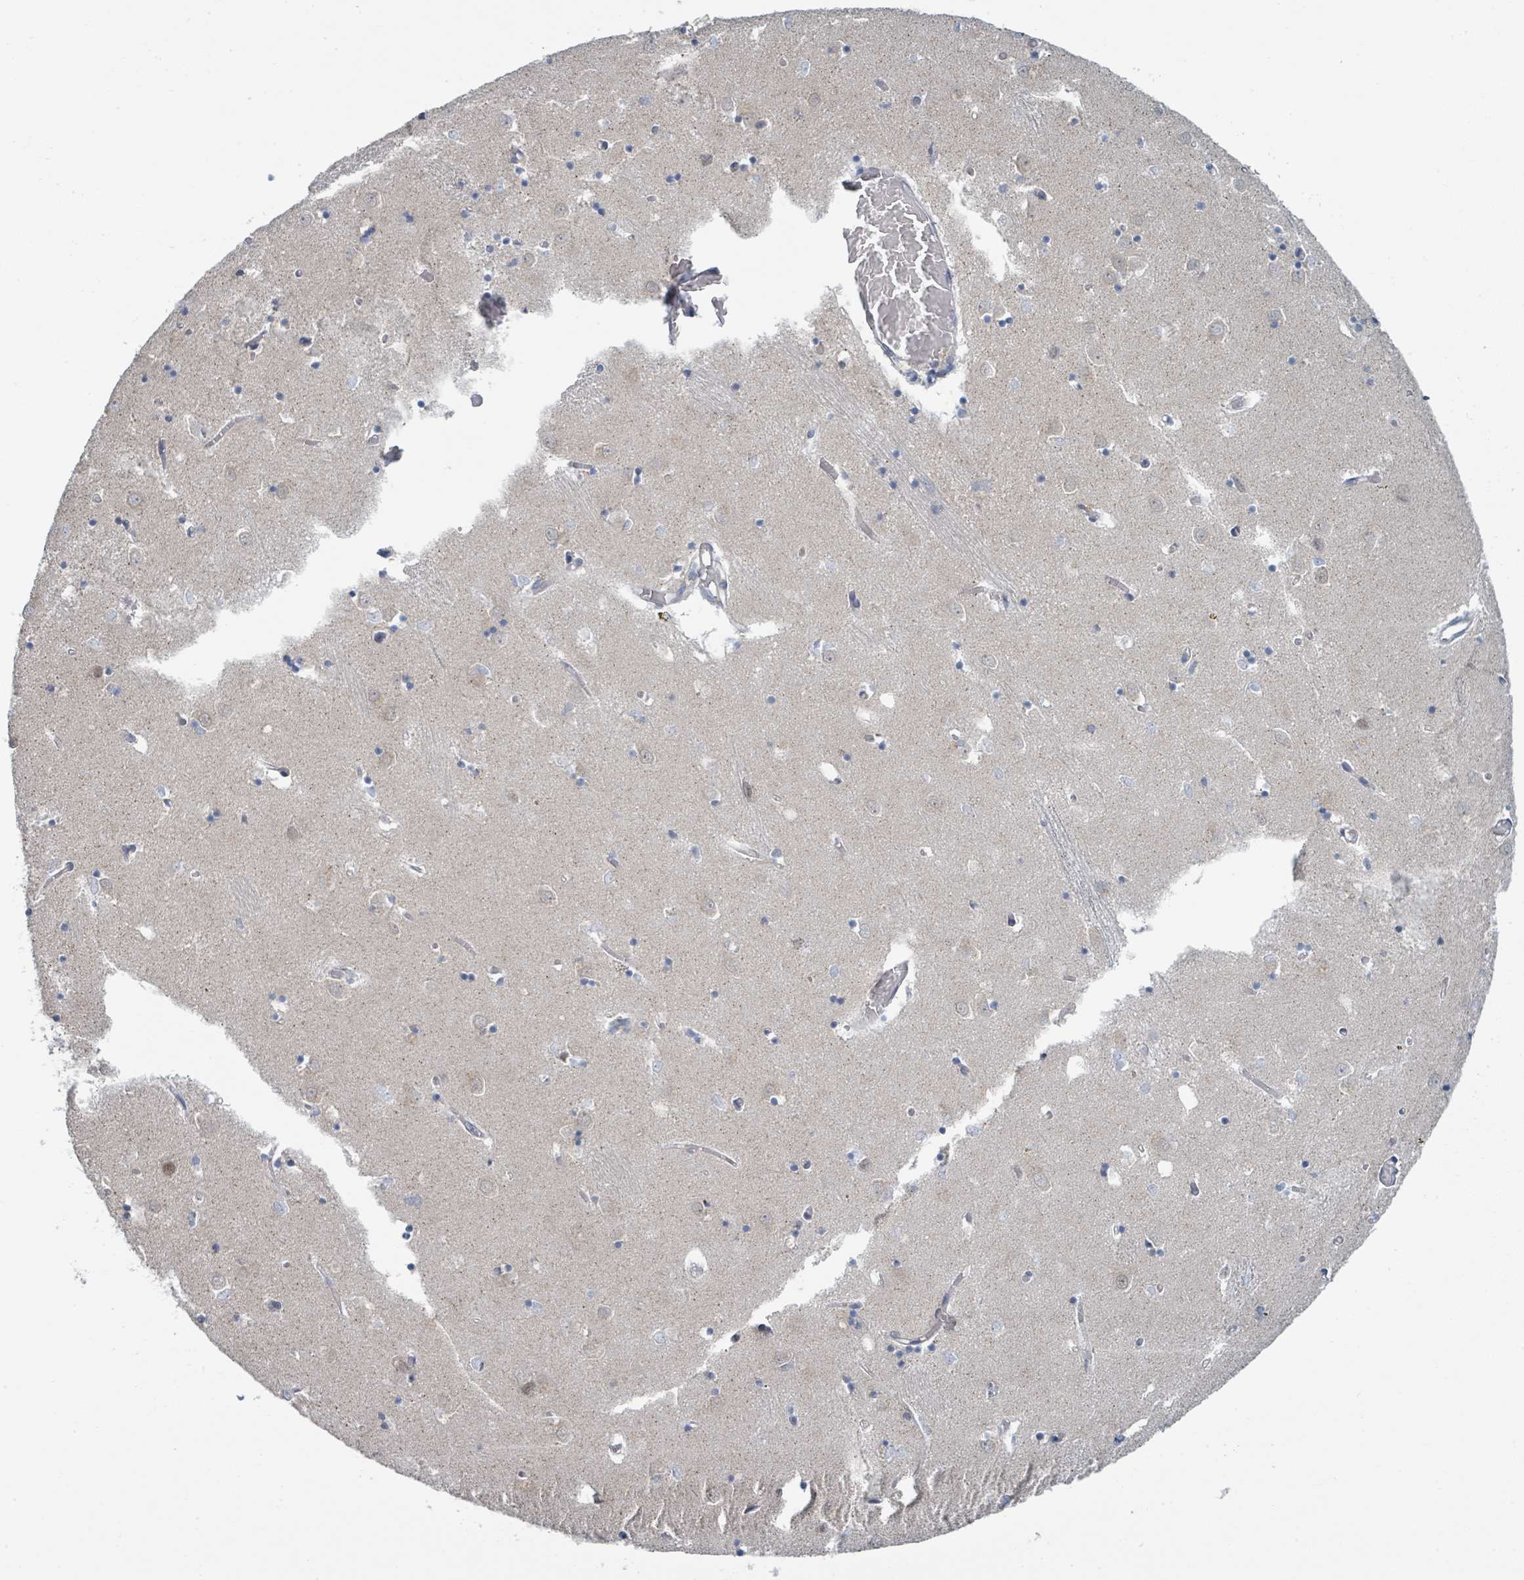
{"staining": {"intensity": "negative", "quantity": "none", "location": "none"}, "tissue": "caudate", "cell_type": "Glial cells", "image_type": "normal", "snomed": [{"axis": "morphology", "description": "Normal tissue, NOS"}, {"axis": "topography", "description": "Lateral ventricle wall"}], "caption": "Glial cells are negative for protein expression in benign human caudate. (DAB IHC visualized using brightfield microscopy, high magnification).", "gene": "ANKRD55", "patient": {"sex": "male", "age": 70}}